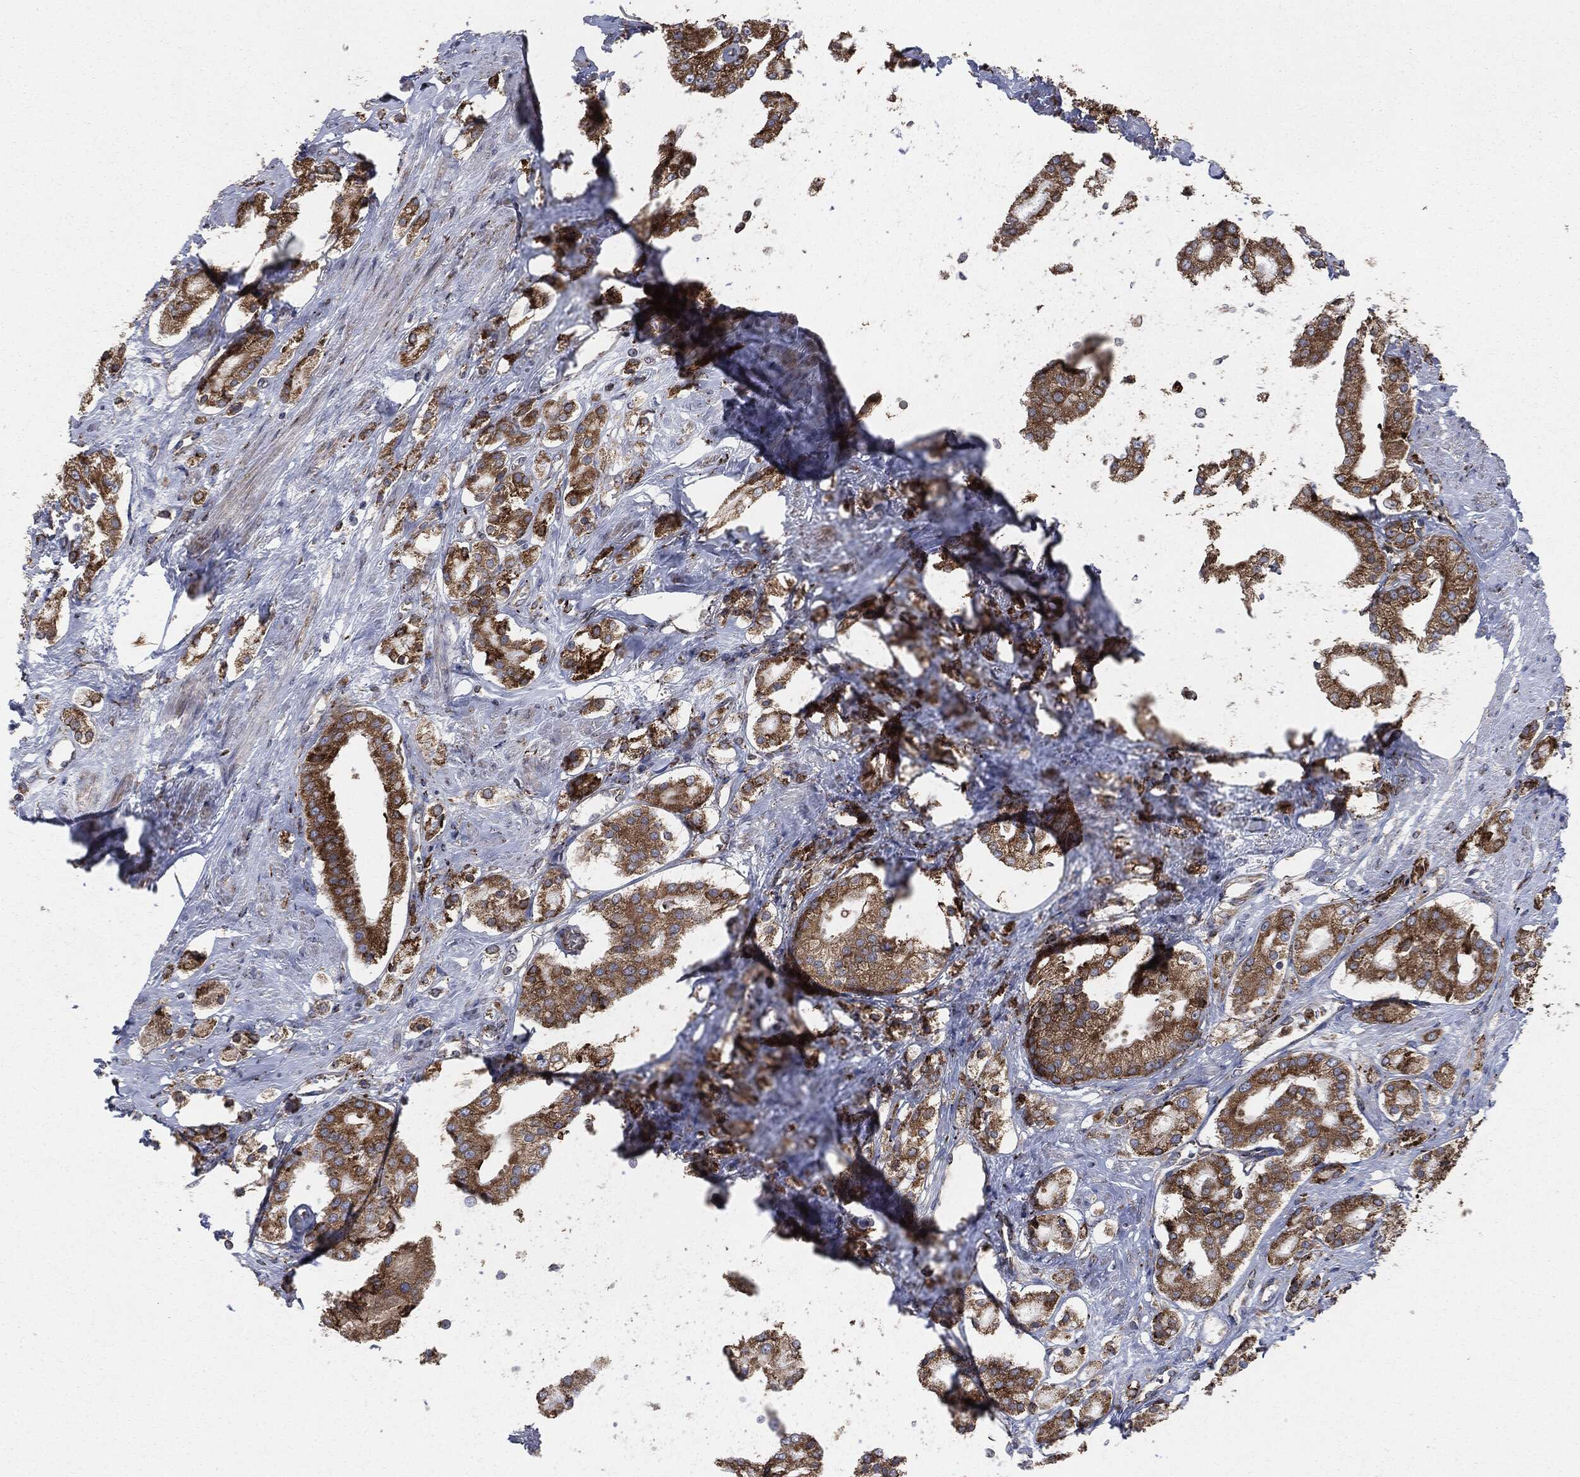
{"staining": {"intensity": "moderate", "quantity": ">75%", "location": "cytoplasmic/membranous"}, "tissue": "prostate cancer", "cell_type": "Tumor cells", "image_type": "cancer", "snomed": [{"axis": "morphology", "description": "Adenocarcinoma, NOS"}, {"axis": "topography", "description": "Prostate and seminal vesicle, NOS"}, {"axis": "topography", "description": "Prostate"}], "caption": "Prostate cancer stained with a protein marker displays moderate staining in tumor cells.", "gene": "CALR", "patient": {"sex": "male", "age": 67}}